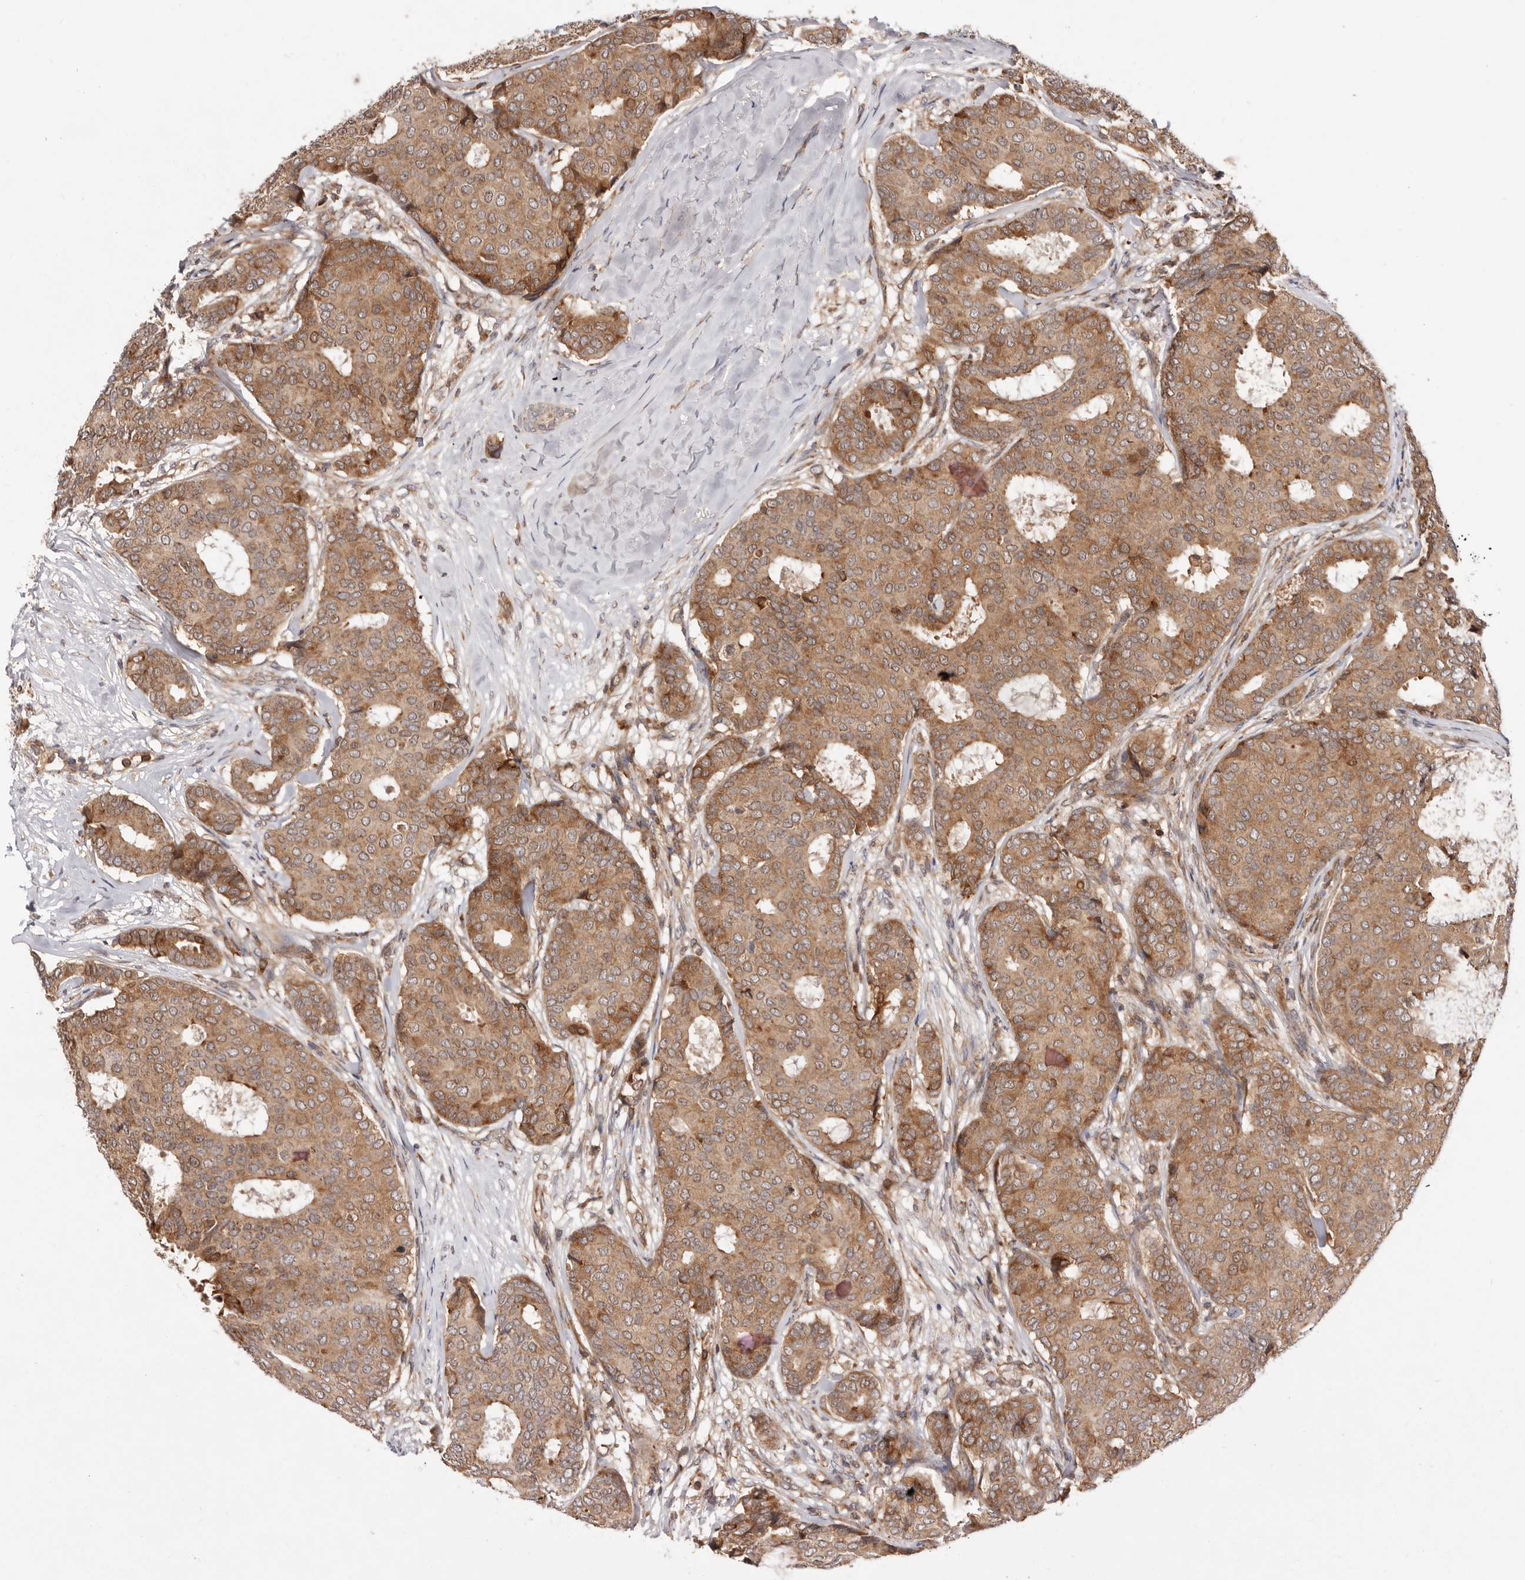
{"staining": {"intensity": "moderate", "quantity": ">75%", "location": "cytoplasmic/membranous"}, "tissue": "breast cancer", "cell_type": "Tumor cells", "image_type": "cancer", "snomed": [{"axis": "morphology", "description": "Duct carcinoma"}, {"axis": "topography", "description": "Breast"}], "caption": "A micrograph of breast cancer (infiltrating ductal carcinoma) stained for a protein reveals moderate cytoplasmic/membranous brown staining in tumor cells.", "gene": "RNF213", "patient": {"sex": "female", "age": 75}}